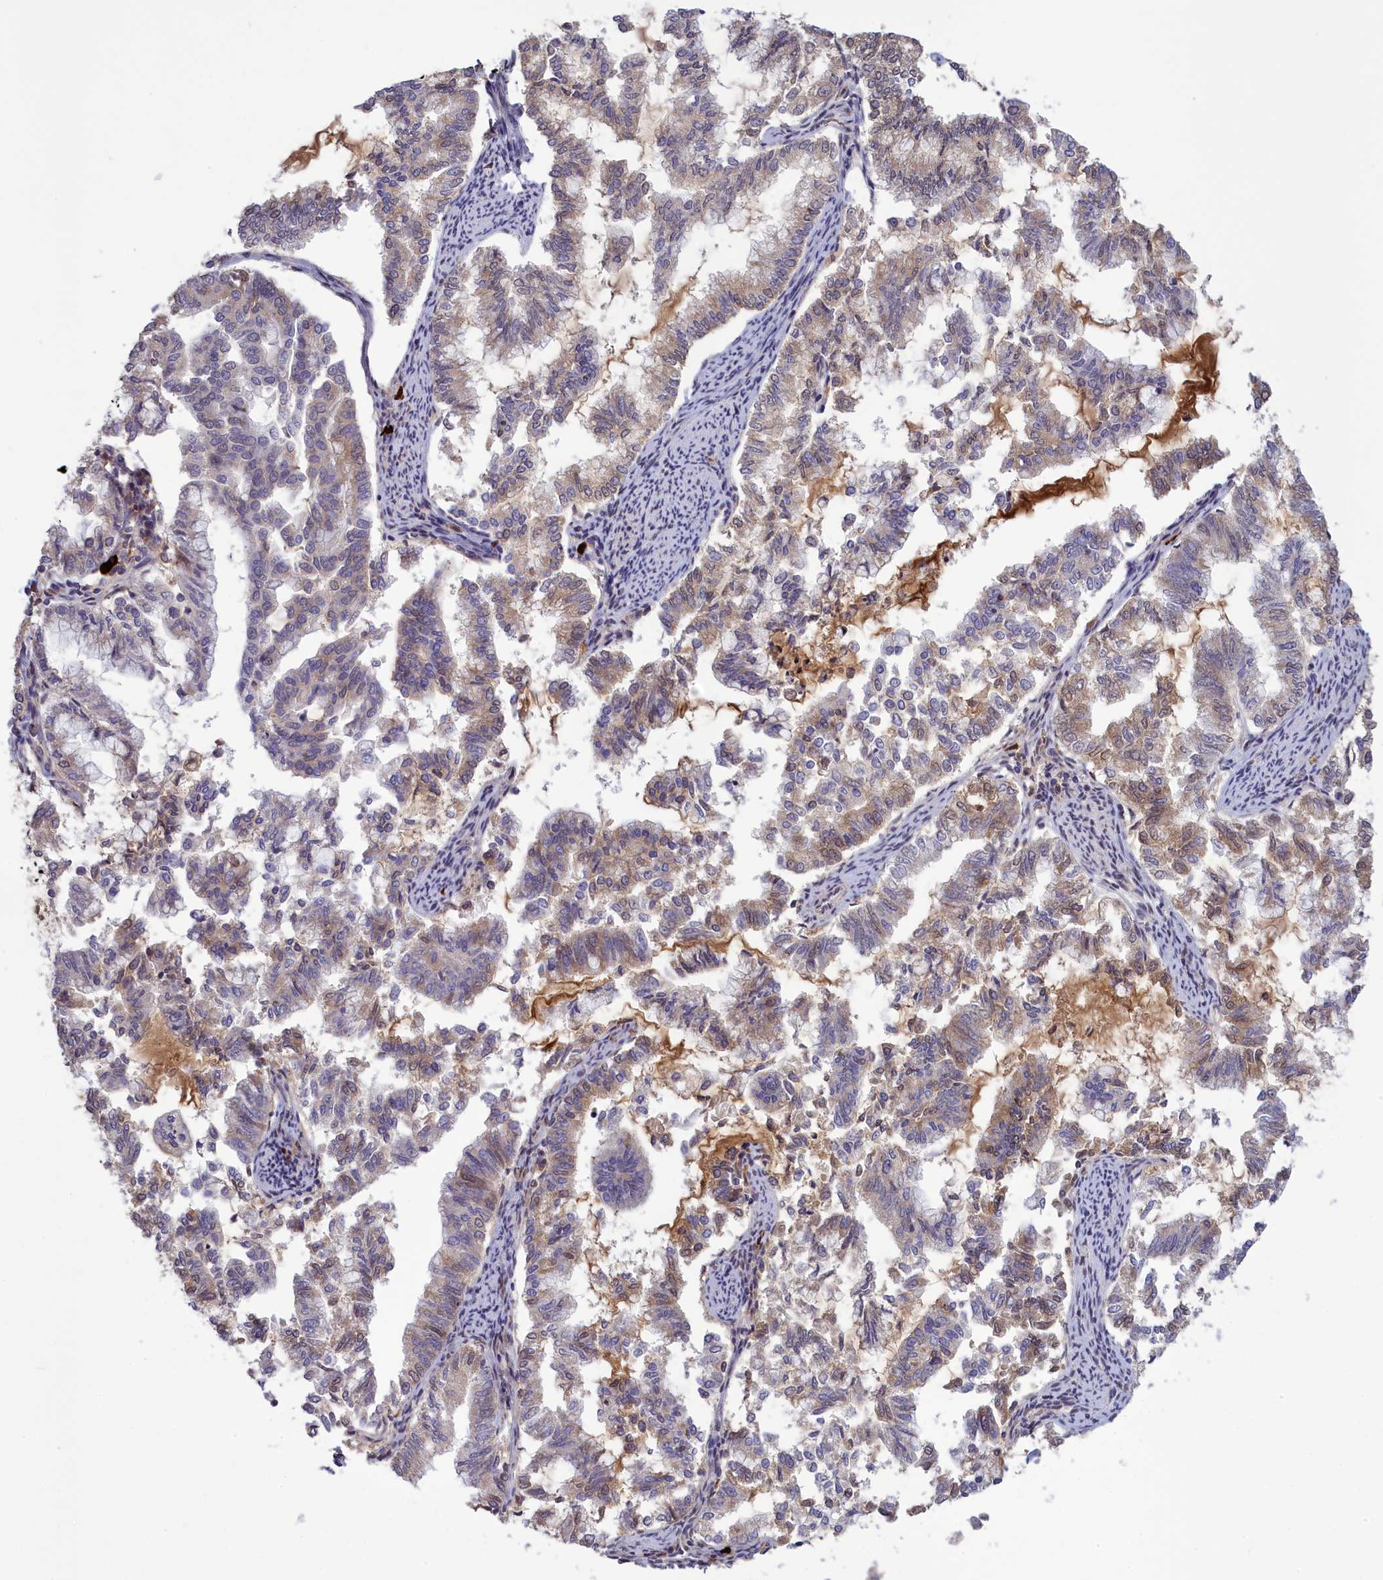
{"staining": {"intensity": "moderate", "quantity": "<25%", "location": "cytoplasmic/membranous,nuclear"}, "tissue": "endometrial cancer", "cell_type": "Tumor cells", "image_type": "cancer", "snomed": [{"axis": "morphology", "description": "Adenocarcinoma, NOS"}, {"axis": "topography", "description": "Endometrium"}], "caption": "Endometrial adenocarcinoma stained with IHC shows moderate cytoplasmic/membranous and nuclear expression in approximately <25% of tumor cells.", "gene": "RRAD", "patient": {"sex": "female", "age": 79}}